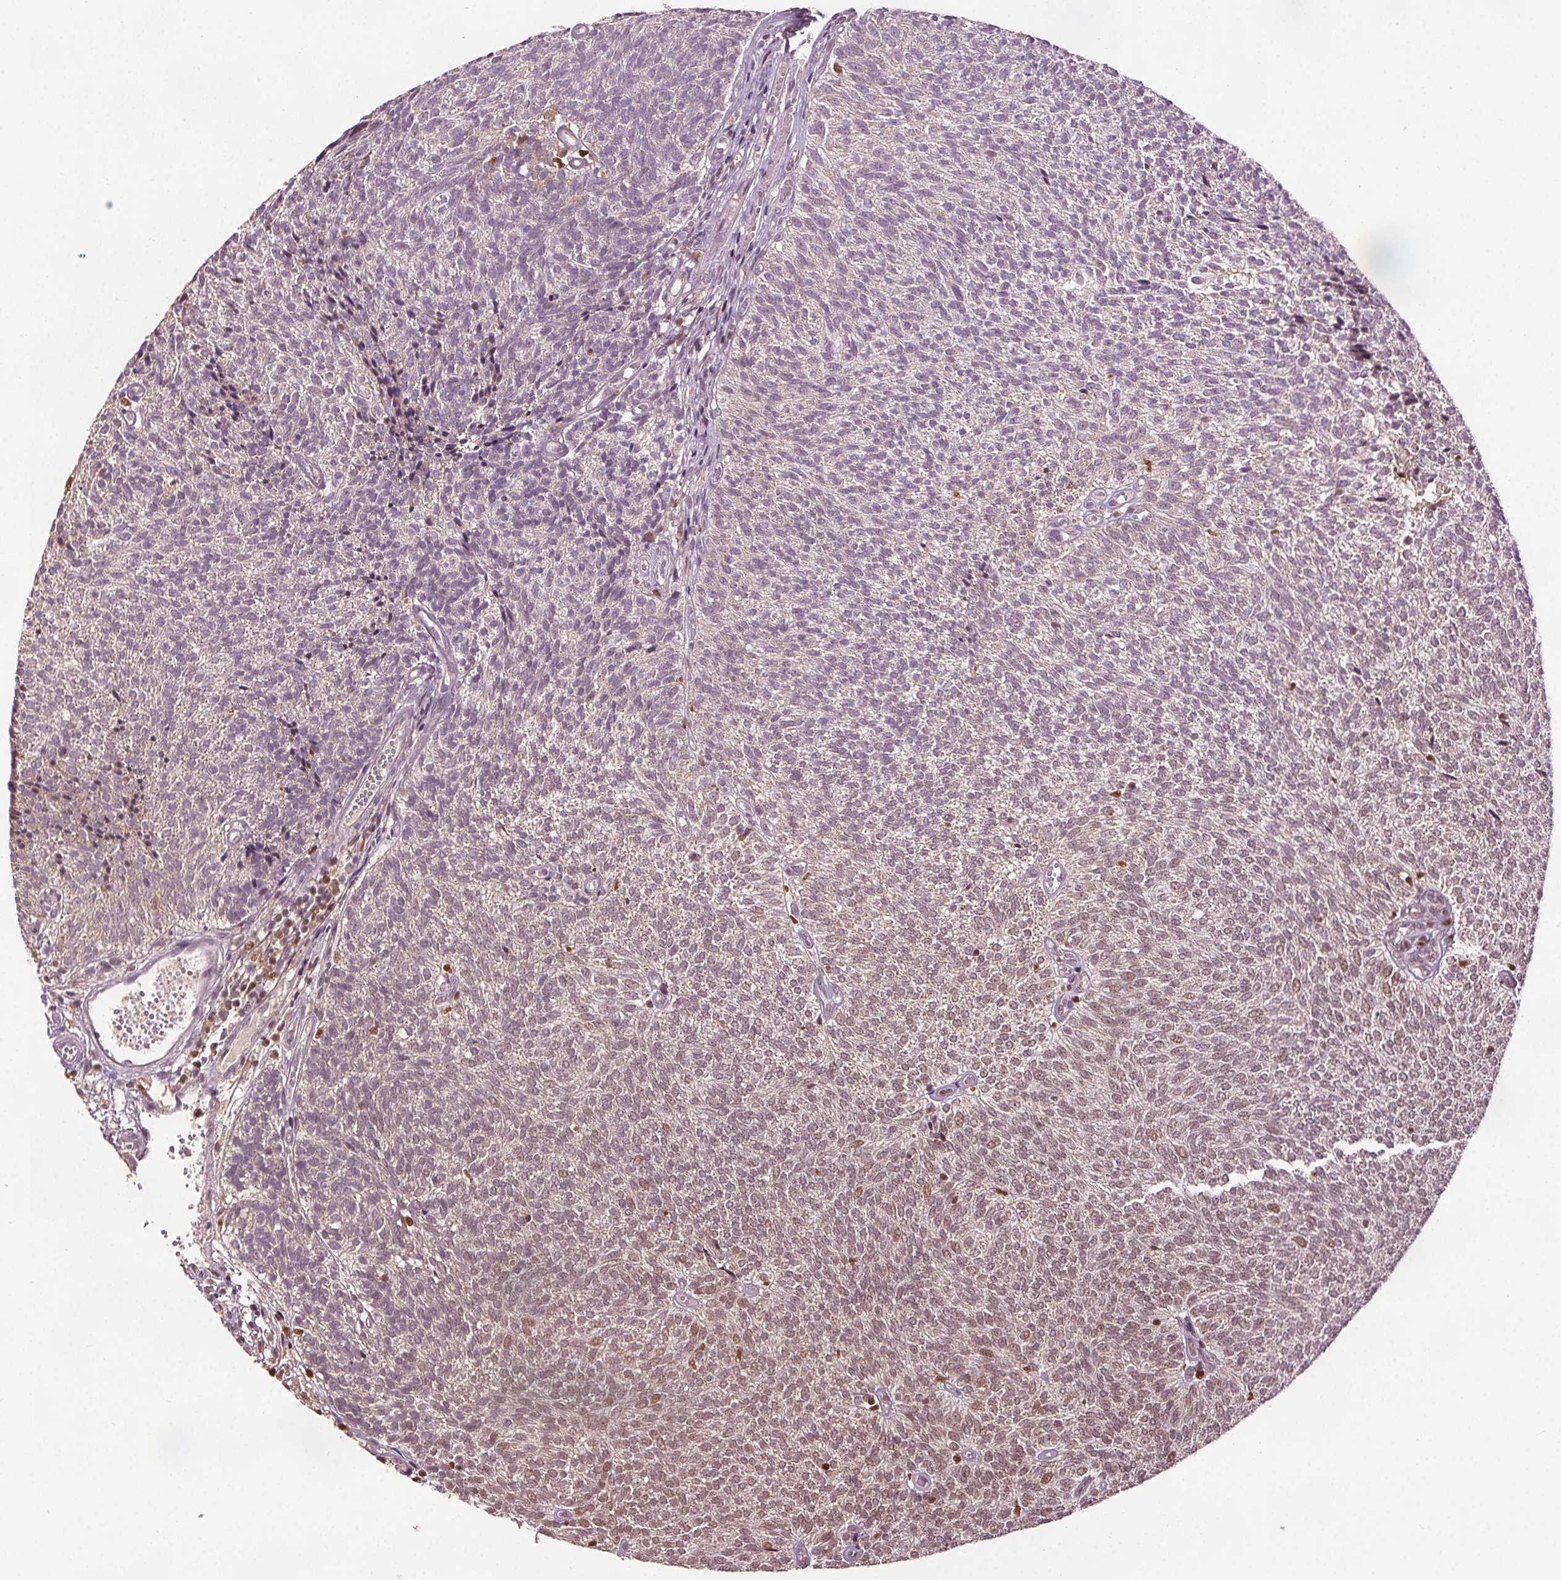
{"staining": {"intensity": "moderate", "quantity": "25%-75%", "location": "nuclear"}, "tissue": "urothelial cancer", "cell_type": "Tumor cells", "image_type": "cancer", "snomed": [{"axis": "morphology", "description": "Urothelial carcinoma, Low grade"}, {"axis": "topography", "description": "Urinary bladder"}], "caption": "Urothelial carcinoma (low-grade) was stained to show a protein in brown. There is medium levels of moderate nuclear expression in approximately 25%-75% of tumor cells.", "gene": "DDX11", "patient": {"sex": "male", "age": 77}}